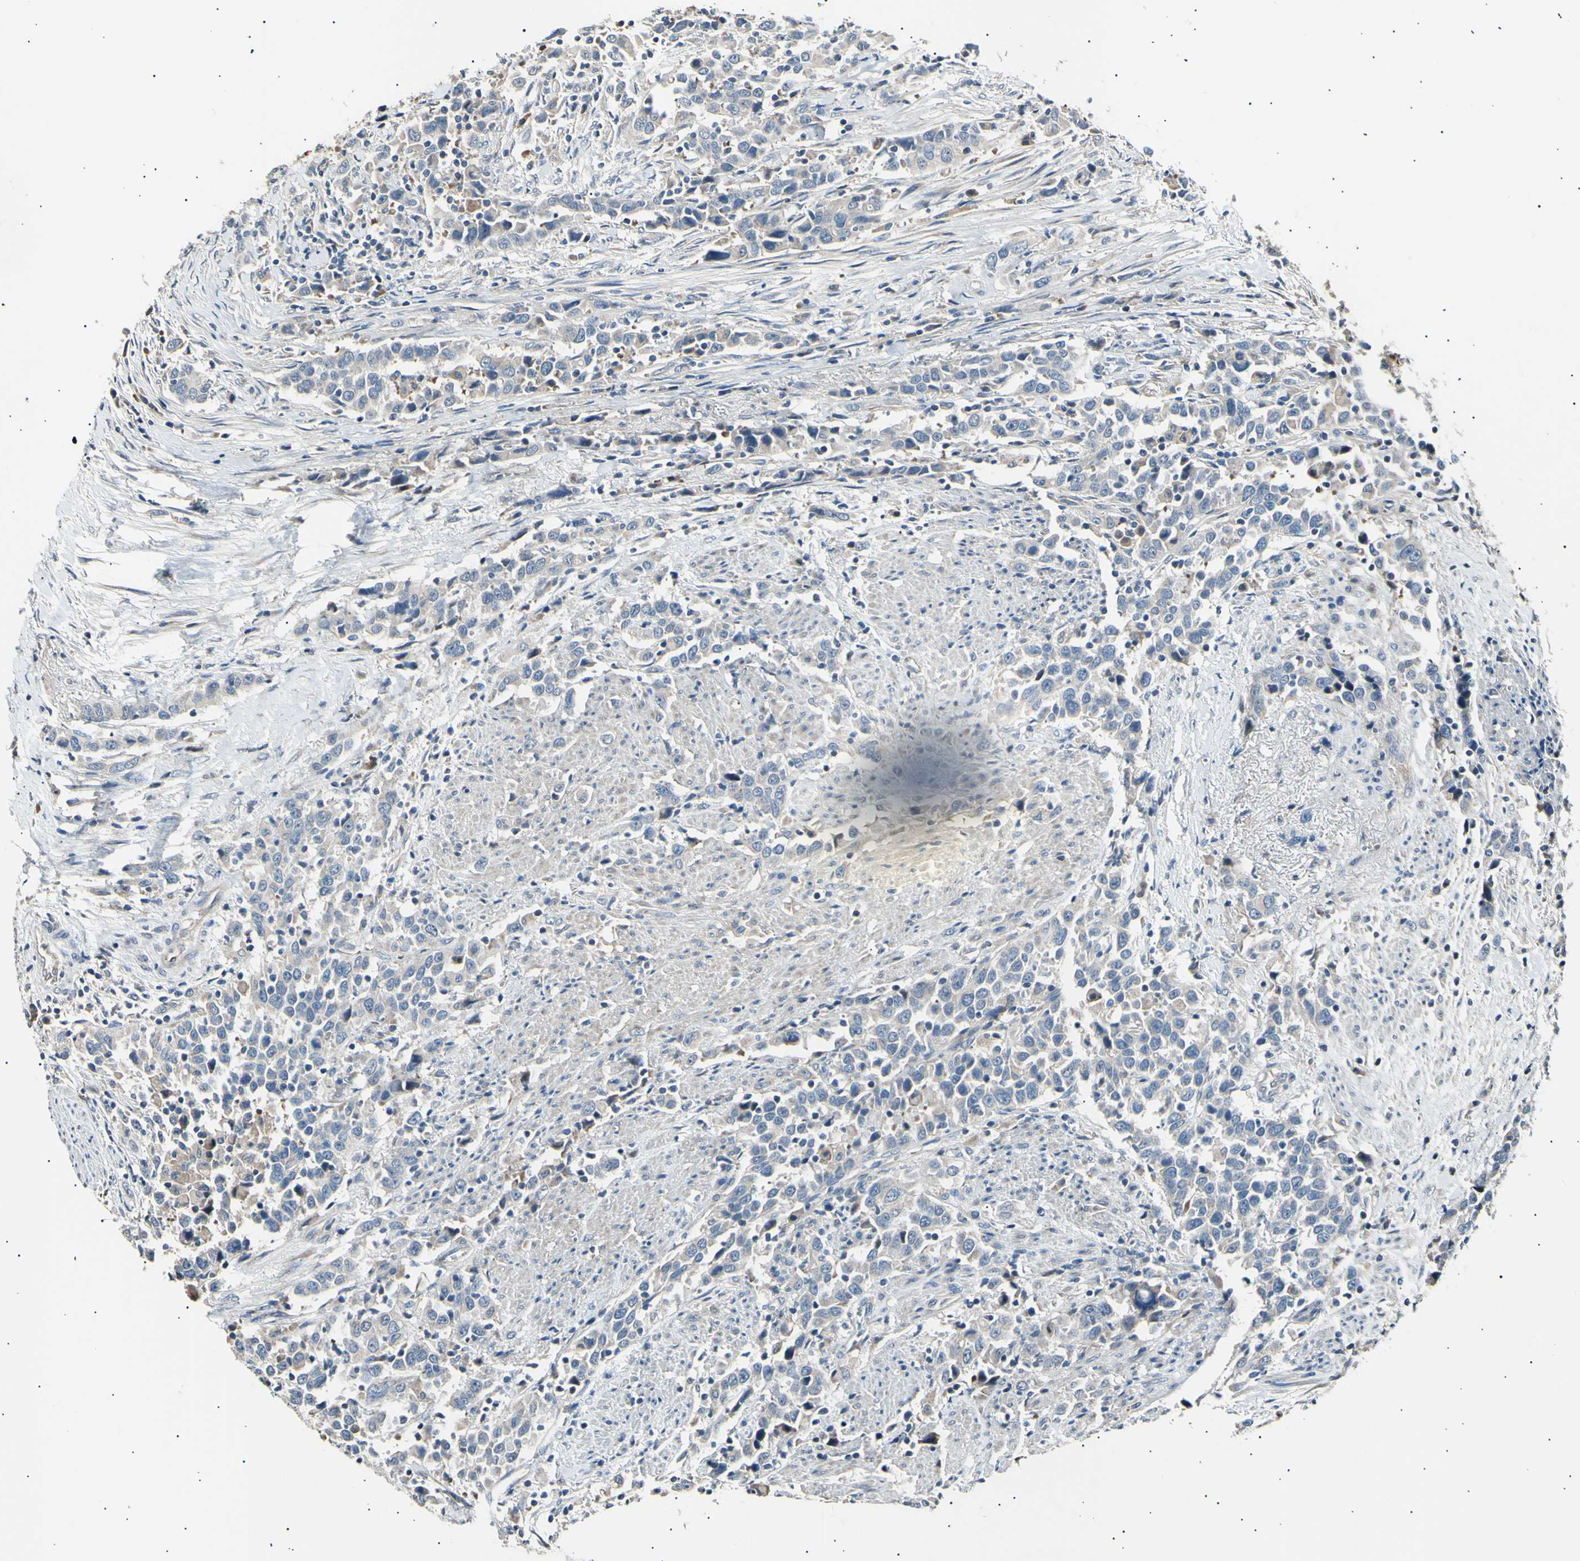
{"staining": {"intensity": "weak", "quantity": ">75%", "location": "cytoplasmic/membranous"}, "tissue": "urothelial cancer", "cell_type": "Tumor cells", "image_type": "cancer", "snomed": [{"axis": "morphology", "description": "Urothelial carcinoma, High grade"}, {"axis": "topography", "description": "Urinary bladder"}], "caption": "Immunohistochemical staining of urothelial cancer exhibits weak cytoplasmic/membranous protein staining in about >75% of tumor cells. The staining was performed using DAB, with brown indicating positive protein expression. Nuclei are stained blue with hematoxylin.", "gene": "ITGA6", "patient": {"sex": "male", "age": 61}}